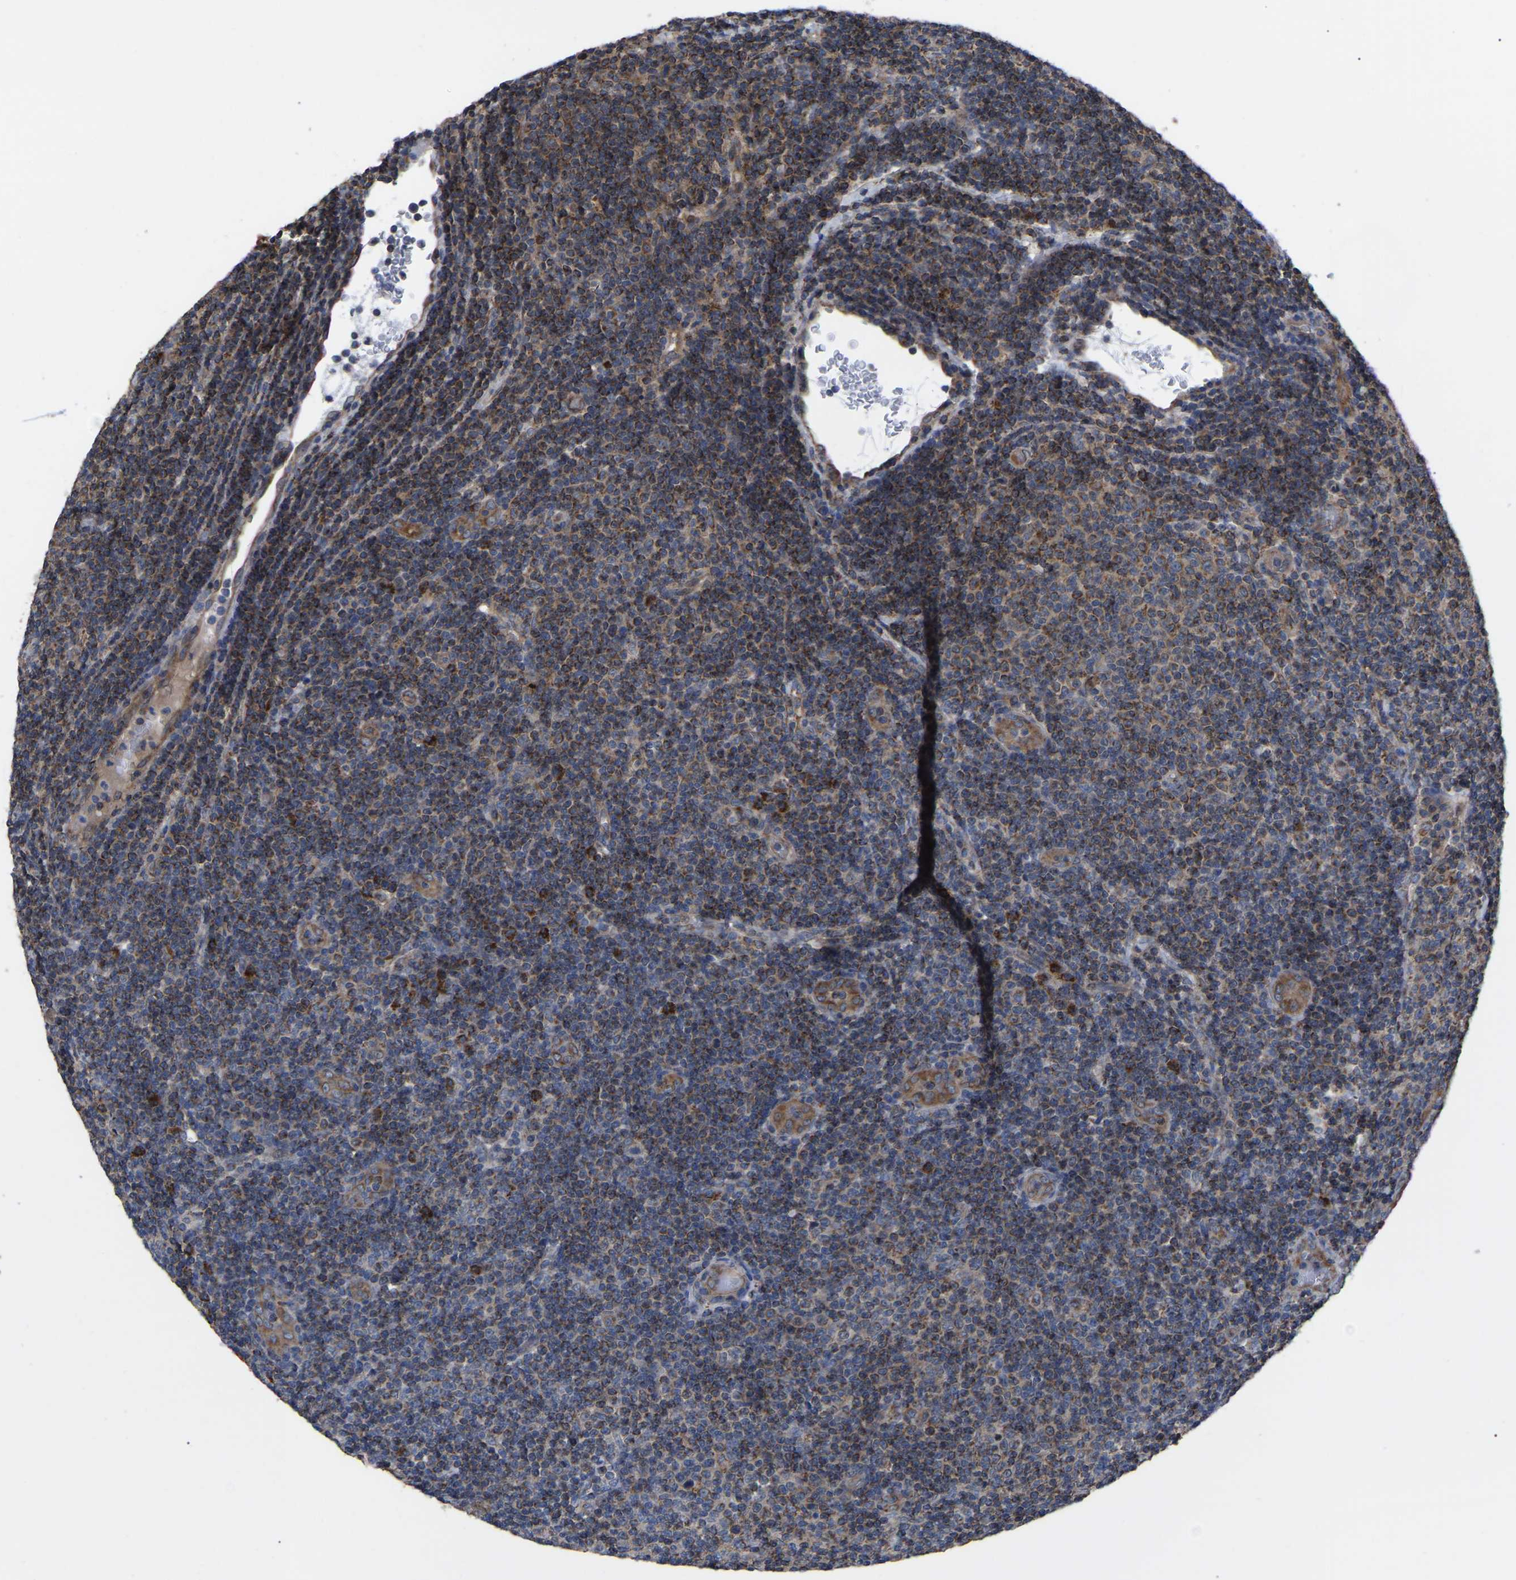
{"staining": {"intensity": "weak", "quantity": "25%-75%", "location": "cytoplasmic/membranous"}, "tissue": "lymphoma", "cell_type": "Tumor cells", "image_type": "cancer", "snomed": [{"axis": "morphology", "description": "Malignant lymphoma, non-Hodgkin's type, Low grade"}, {"axis": "topography", "description": "Lymph node"}], "caption": "Protein analysis of lymphoma tissue exhibits weak cytoplasmic/membranous staining in approximately 25%-75% of tumor cells.", "gene": "GCC1", "patient": {"sex": "male", "age": 83}}